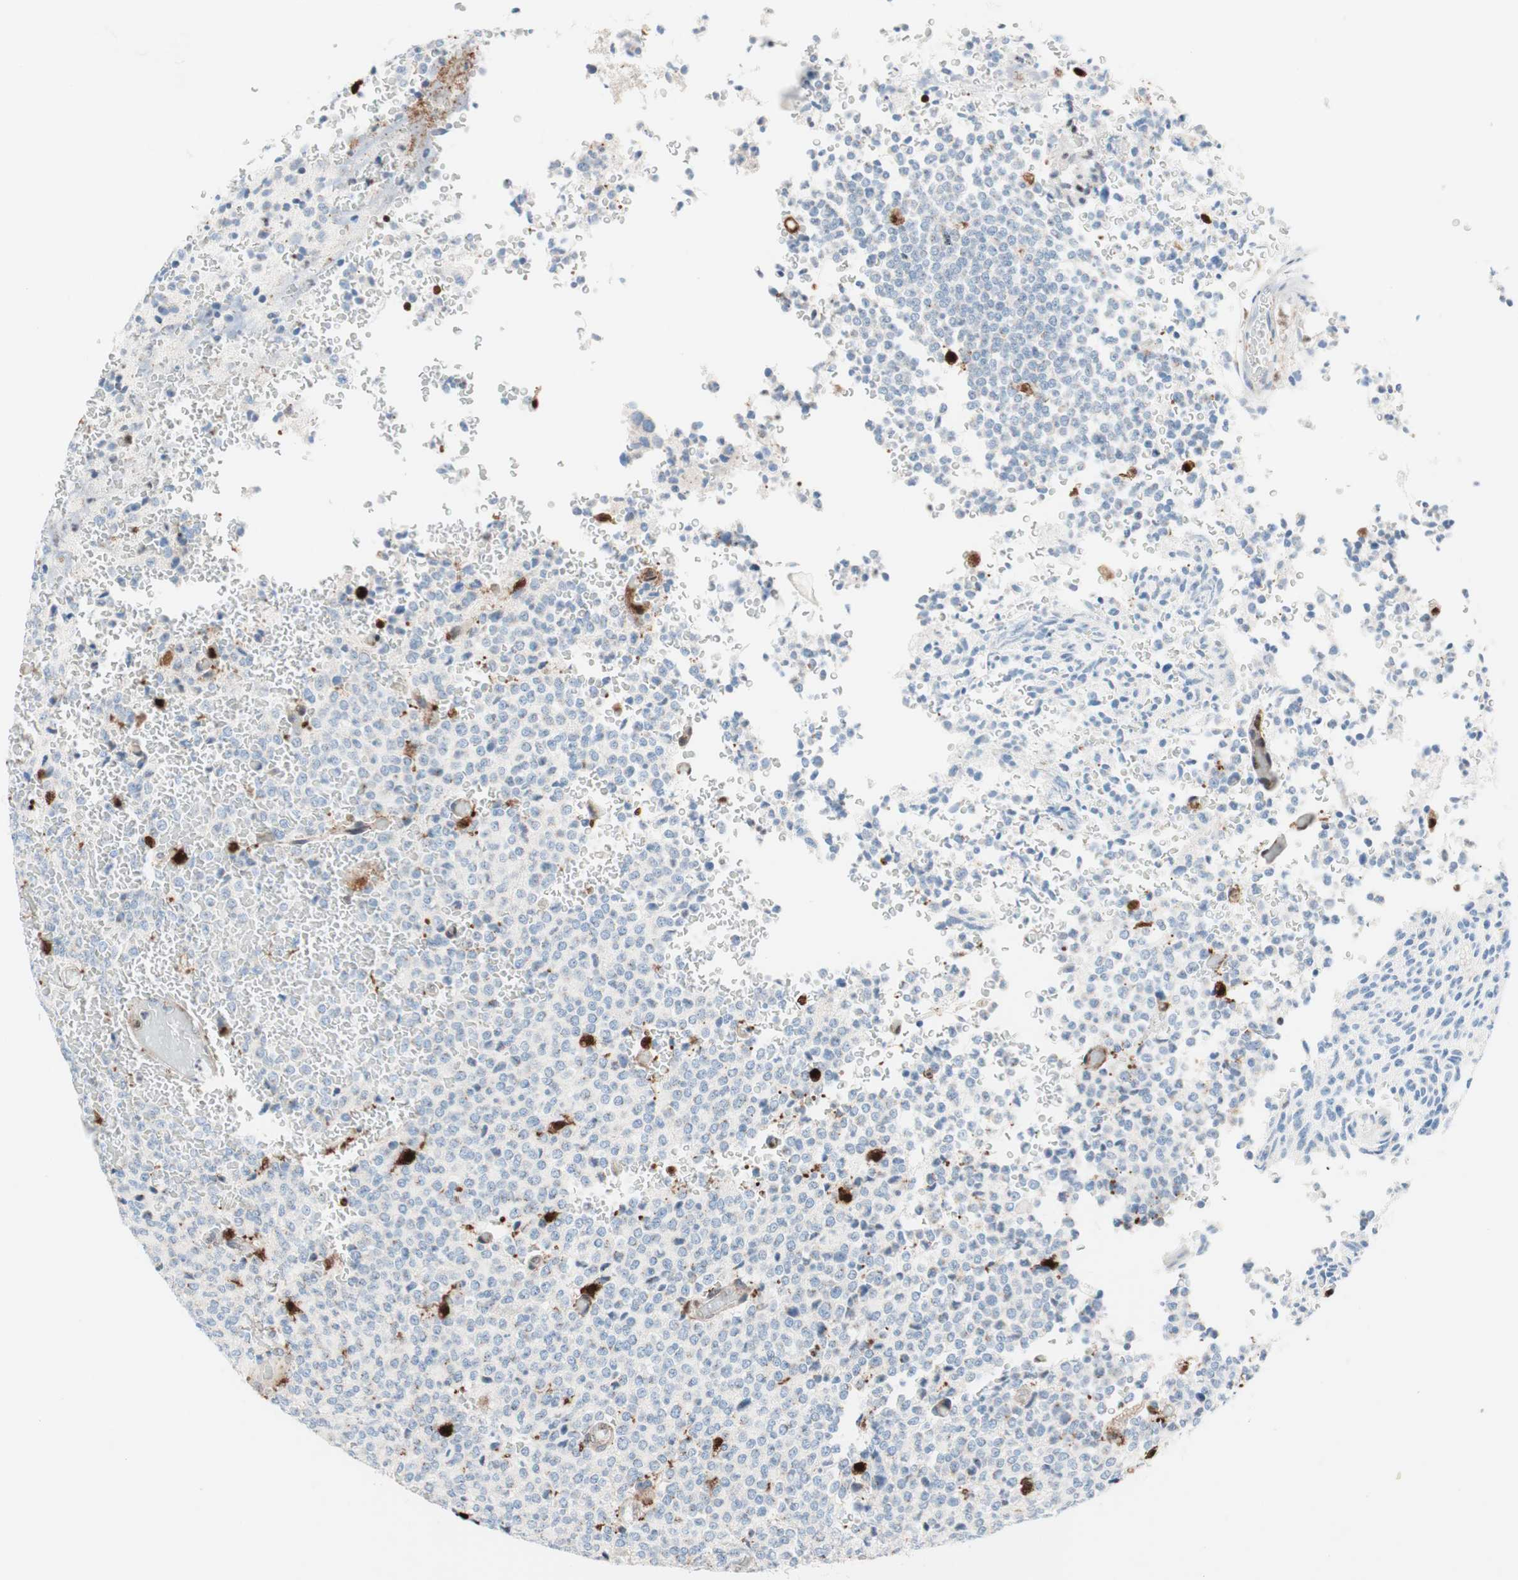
{"staining": {"intensity": "negative", "quantity": "none", "location": "none"}, "tissue": "glioma", "cell_type": "Tumor cells", "image_type": "cancer", "snomed": [{"axis": "morphology", "description": "Glioma, malignant, High grade"}, {"axis": "topography", "description": "pancreas cauda"}], "caption": "The micrograph reveals no significant positivity in tumor cells of malignant glioma (high-grade). The staining was performed using DAB (3,3'-diaminobenzidine) to visualize the protein expression in brown, while the nuclei were stained in blue with hematoxylin (Magnification: 20x).", "gene": "RGS10", "patient": {"sex": "male", "age": 60}}